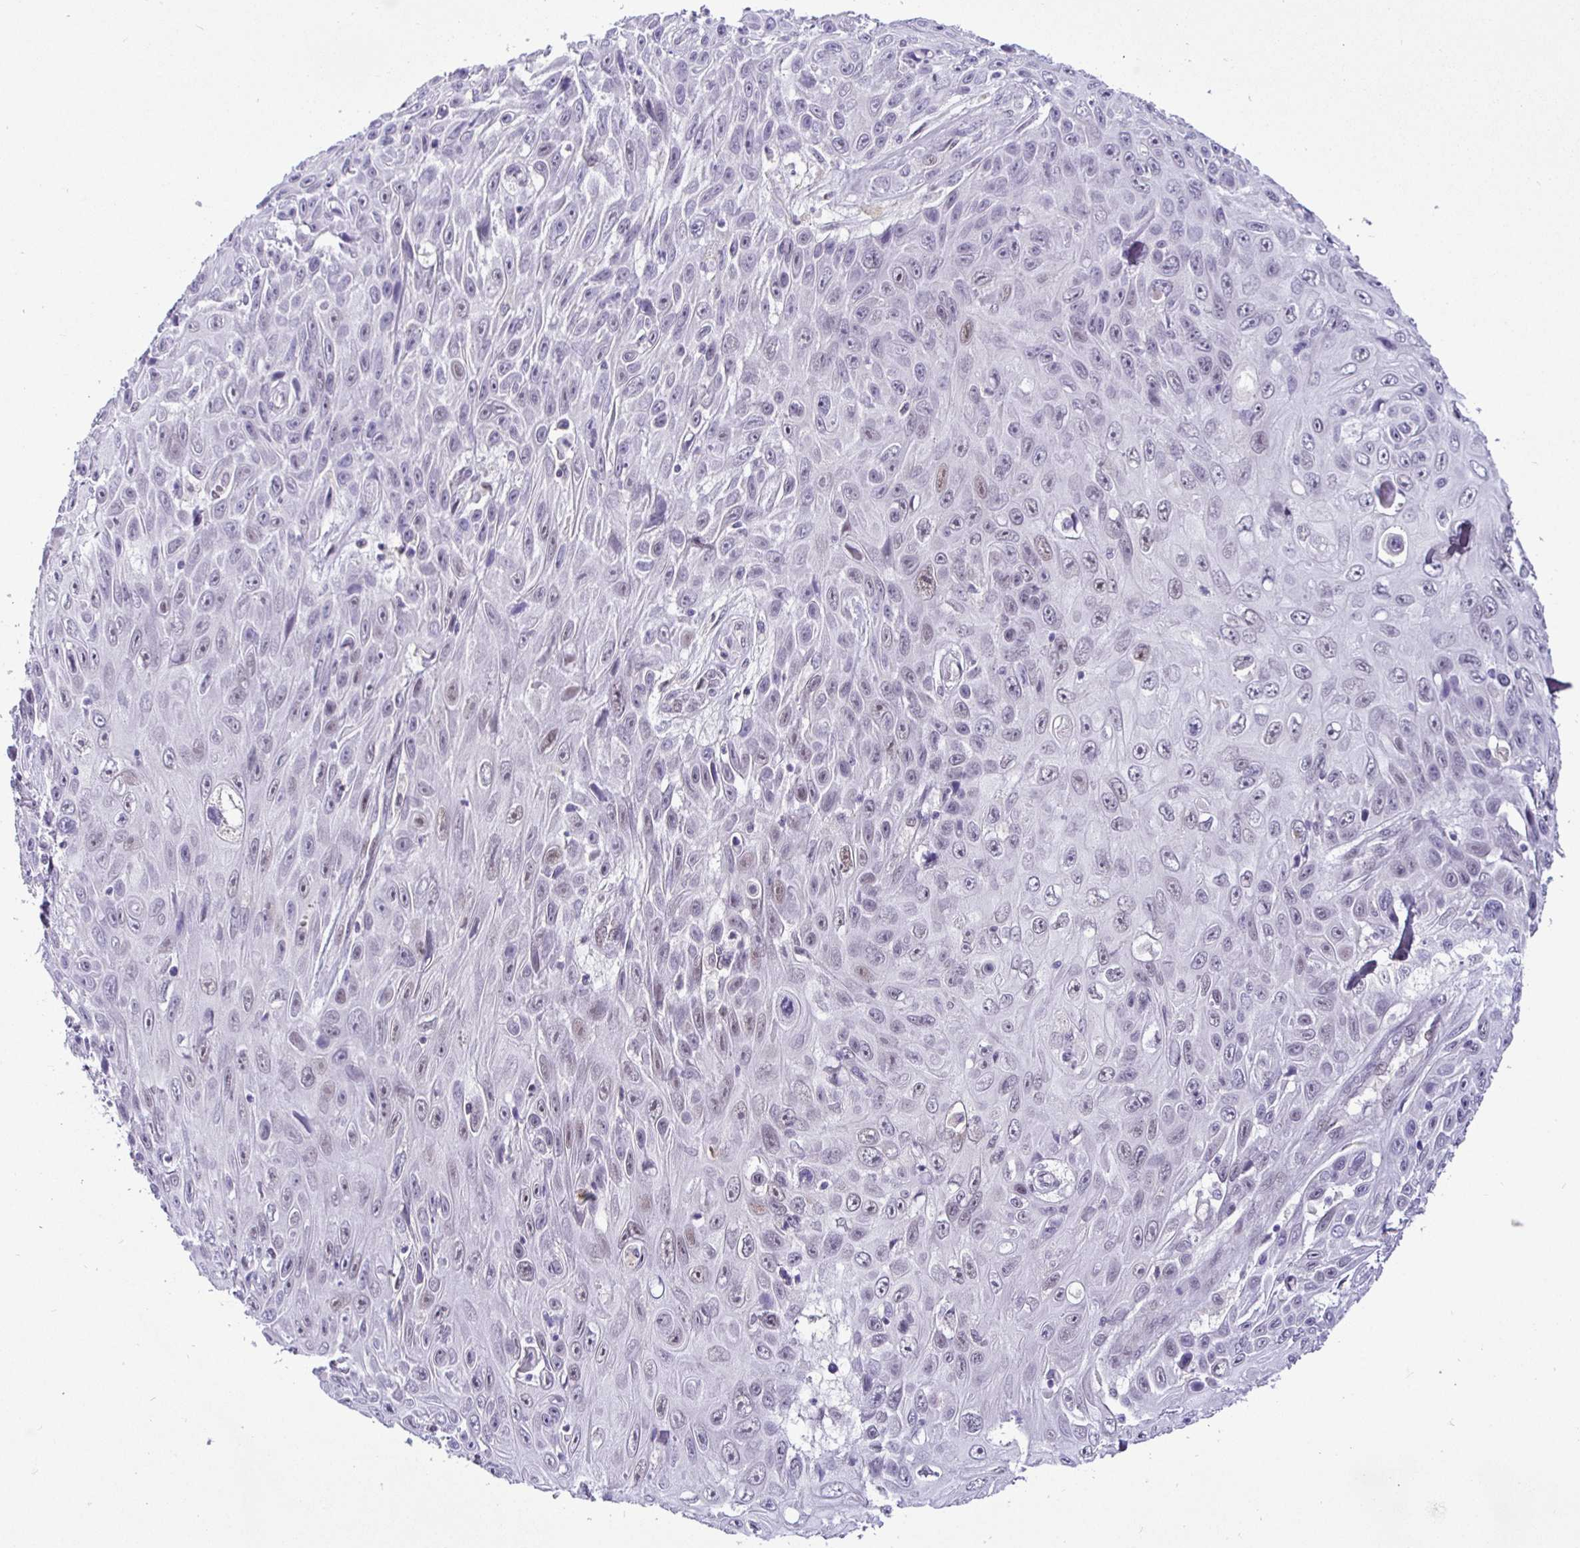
{"staining": {"intensity": "negative", "quantity": "none", "location": "none"}, "tissue": "skin cancer", "cell_type": "Tumor cells", "image_type": "cancer", "snomed": [{"axis": "morphology", "description": "Squamous cell carcinoma, NOS"}, {"axis": "topography", "description": "Skin"}], "caption": "Image shows no significant protein positivity in tumor cells of skin cancer. (IHC, brightfield microscopy, high magnification).", "gene": "NUP188", "patient": {"sex": "male", "age": 82}}